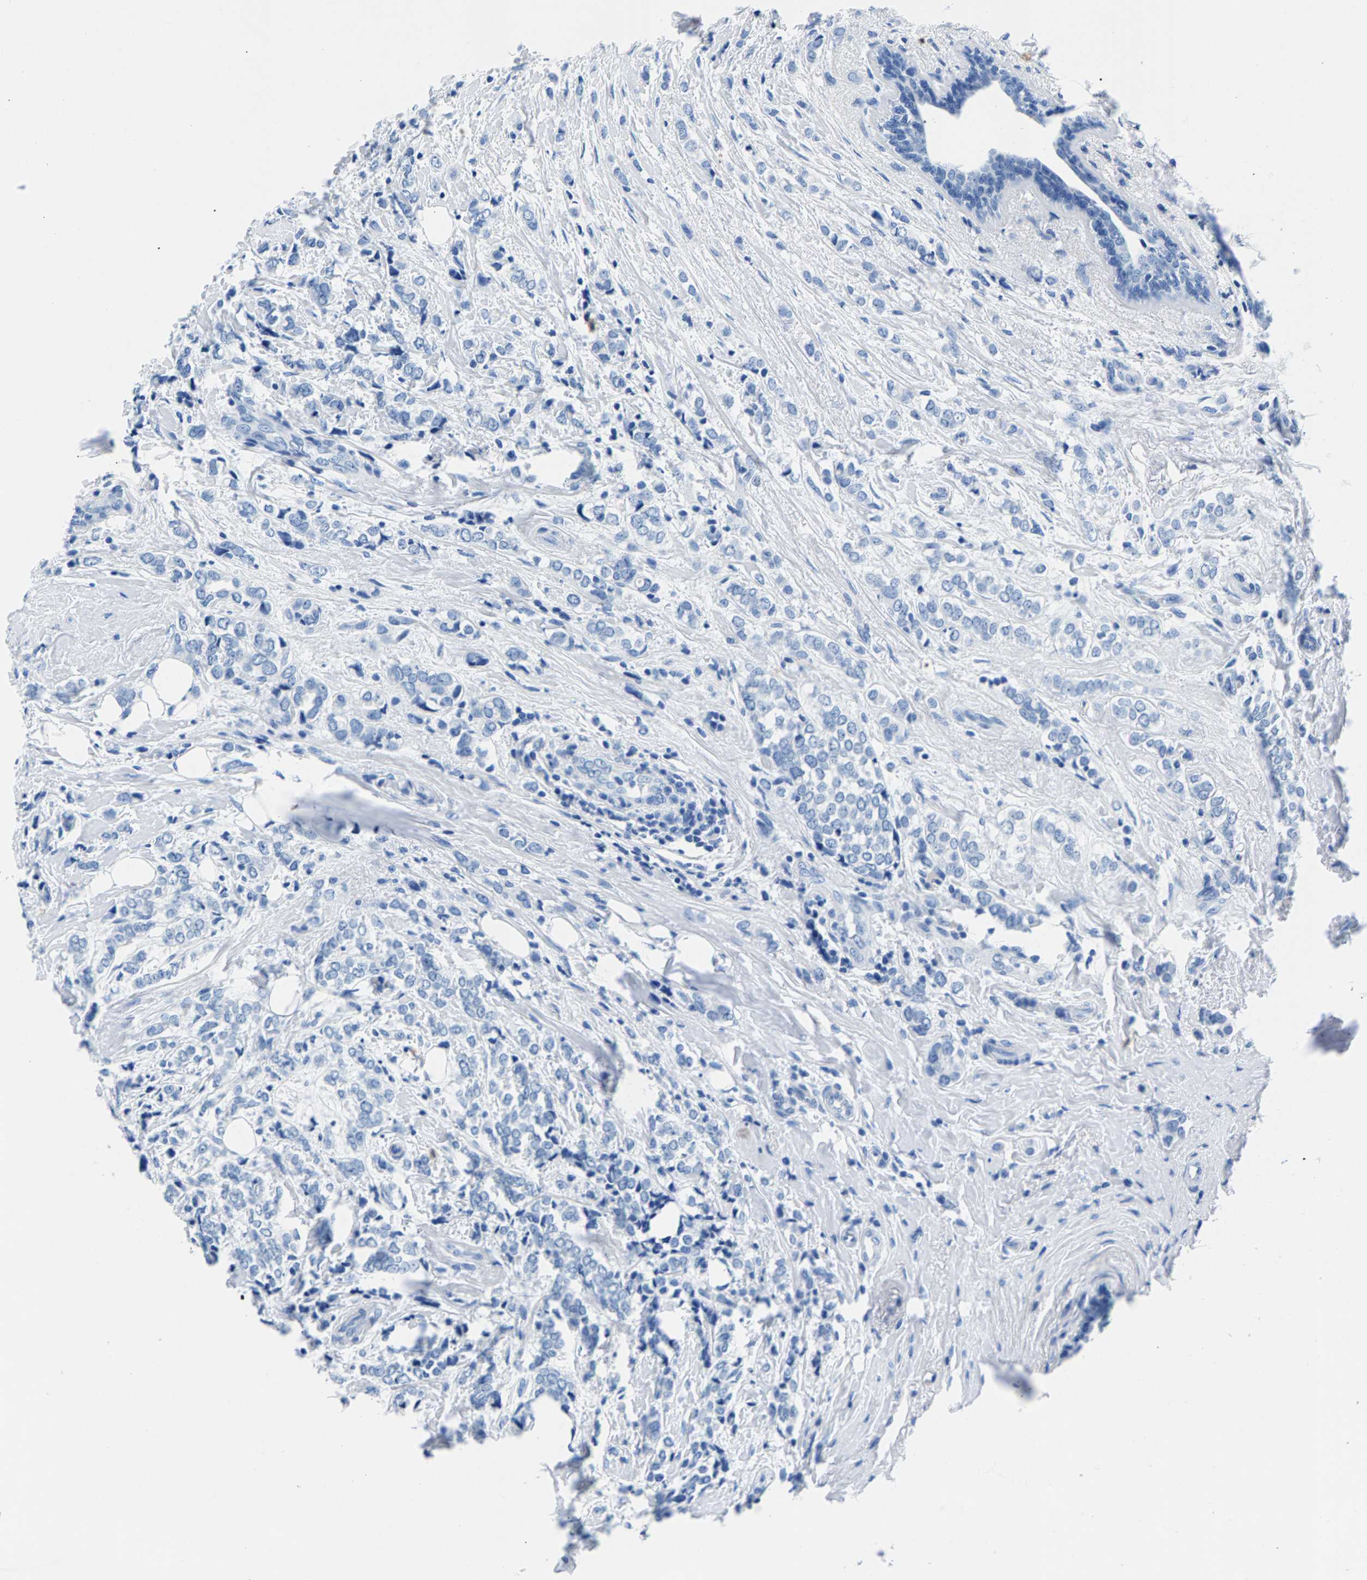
{"staining": {"intensity": "negative", "quantity": "none", "location": "none"}, "tissue": "breast cancer", "cell_type": "Tumor cells", "image_type": "cancer", "snomed": [{"axis": "morphology", "description": "Normal tissue, NOS"}, {"axis": "morphology", "description": "Lobular carcinoma"}, {"axis": "topography", "description": "Breast"}], "caption": "There is no significant staining in tumor cells of breast cancer (lobular carcinoma).", "gene": "CPS1", "patient": {"sex": "female", "age": 47}}